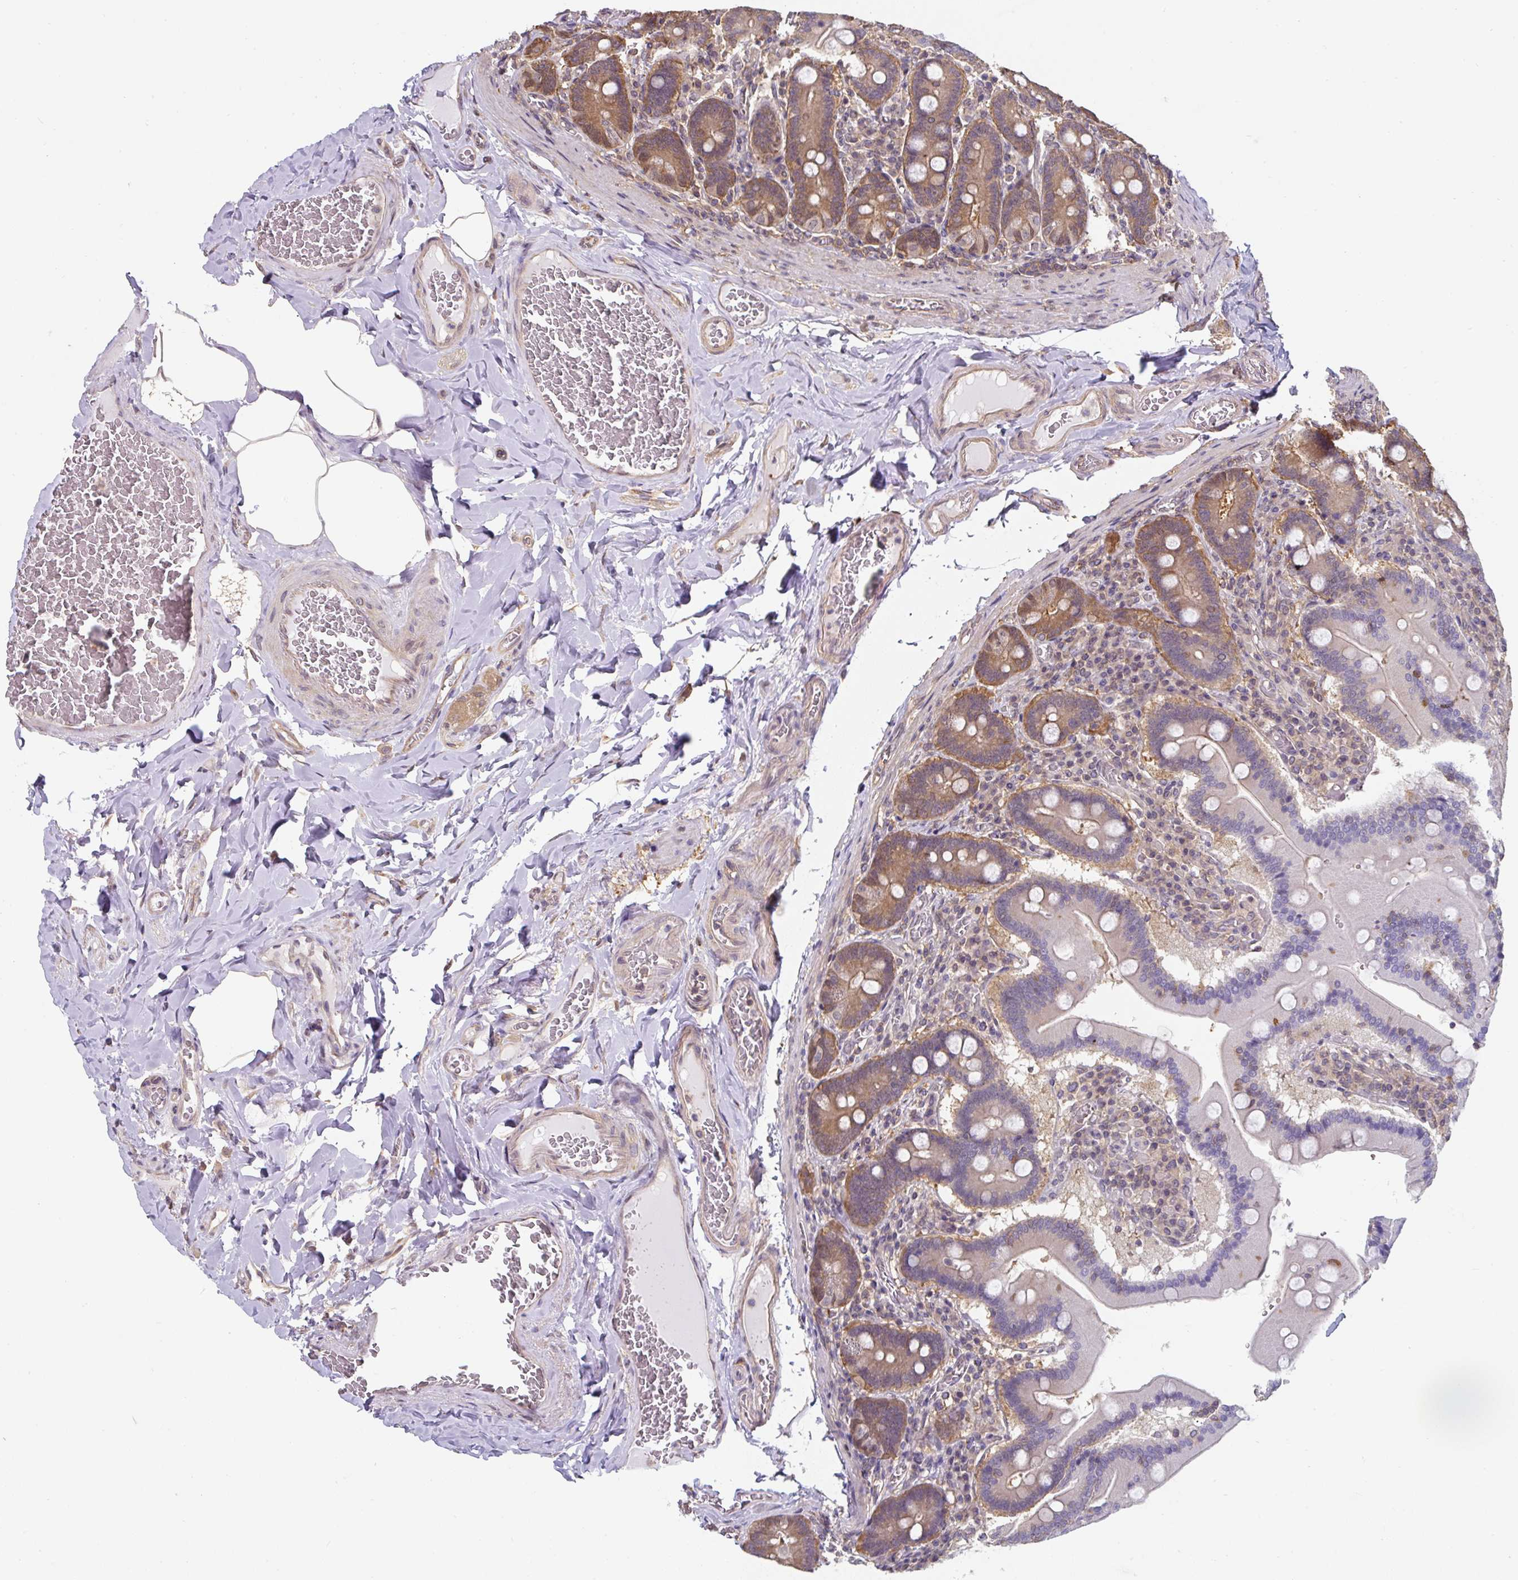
{"staining": {"intensity": "moderate", "quantity": ">75%", "location": "cytoplasmic/membranous"}, "tissue": "duodenum", "cell_type": "Glandular cells", "image_type": "normal", "snomed": [{"axis": "morphology", "description": "Normal tissue, NOS"}, {"axis": "topography", "description": "Duodenum"}], "caption": "Immunohistochemistry photomicrograph of normal duodenum: duodenum stained using immunohistochemistry exhibits medium levels of moderate protein expression localized specifically in the cytoplasmic/membranous of glandular cells, appearing as a cytoplasmic/membranous brown color.", "gene": "ST13", "patient": {"sex": "female", "age": 62}}